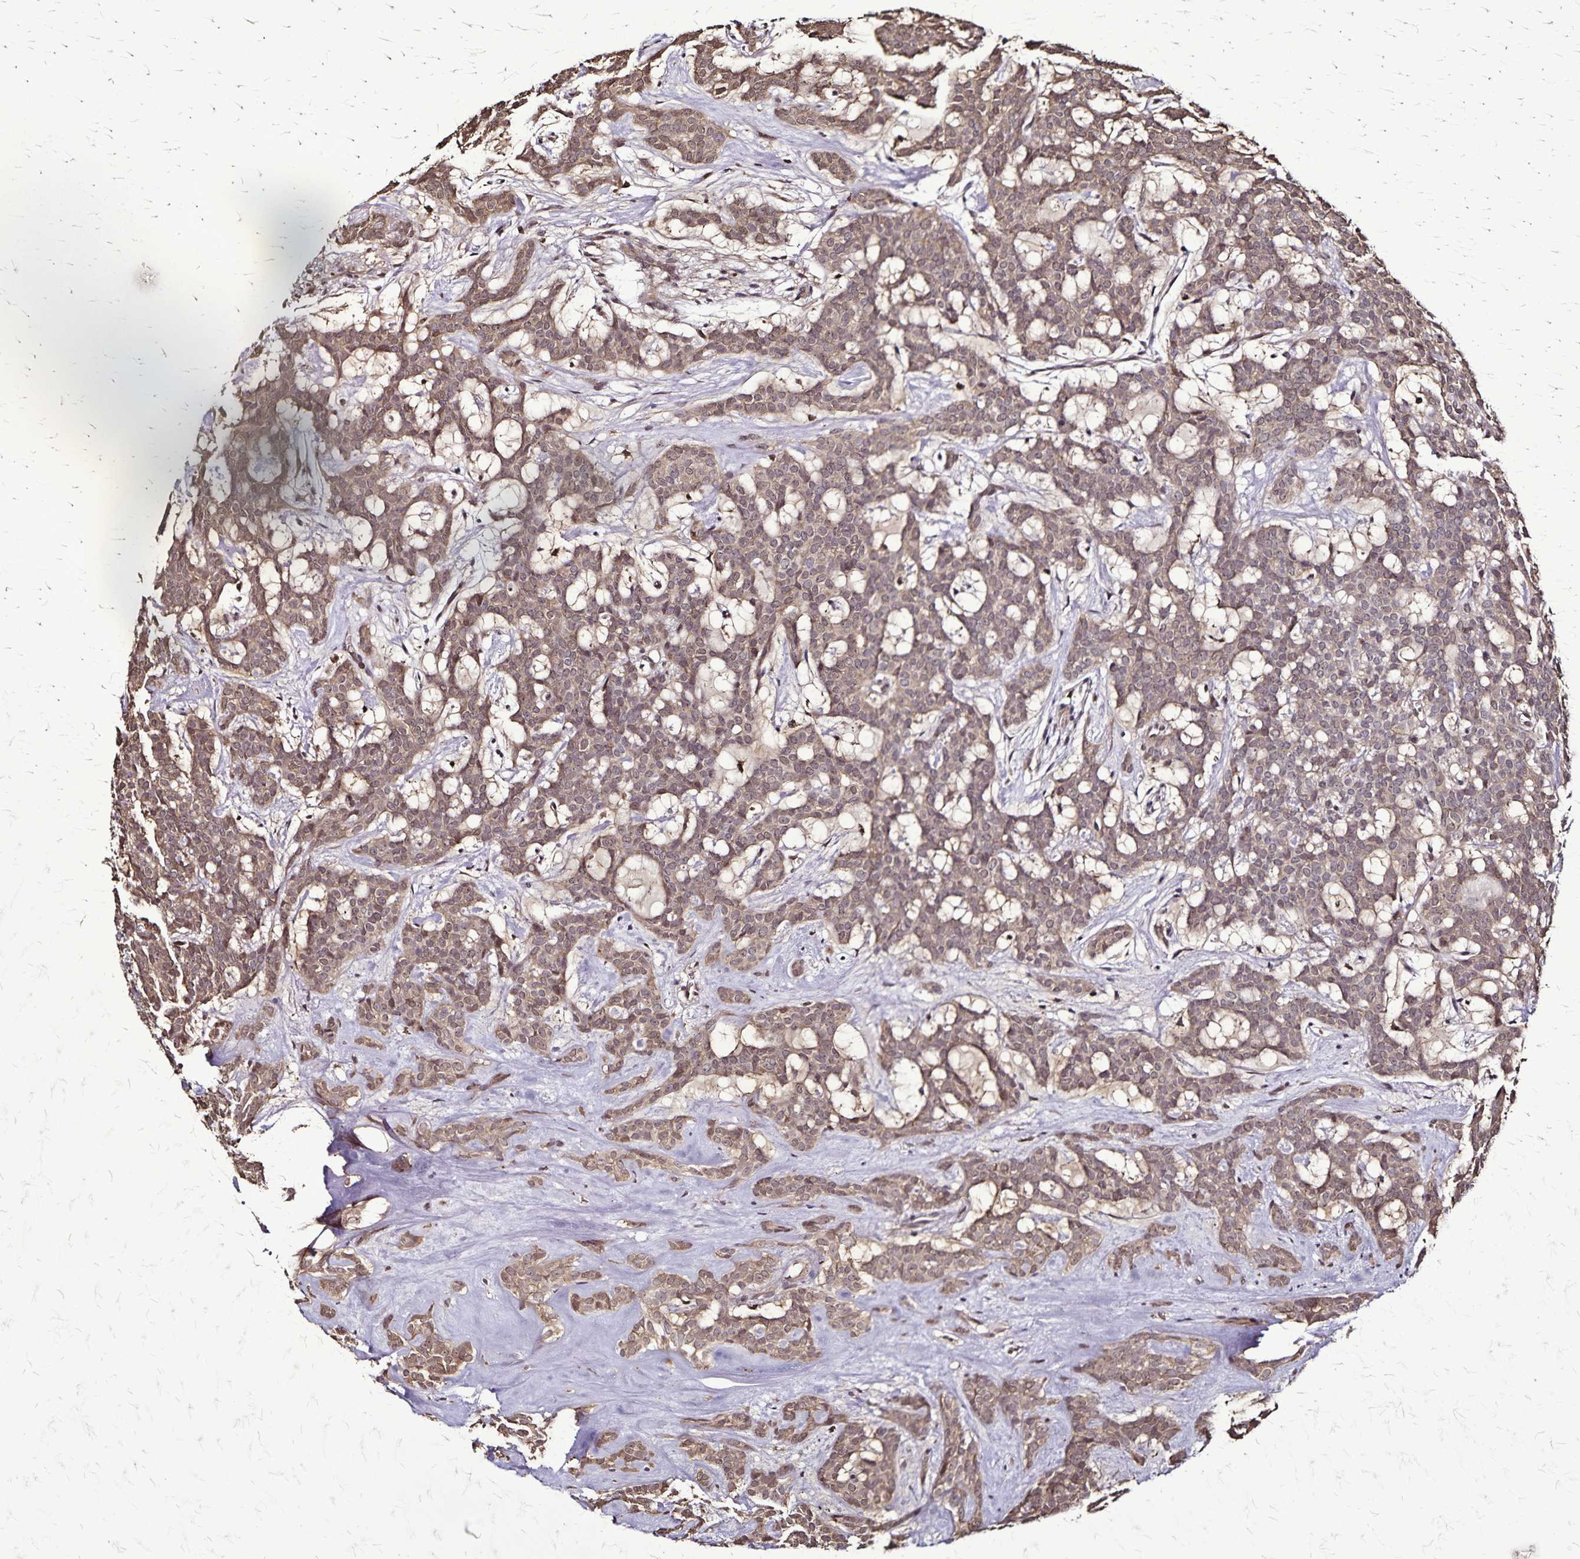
{"staining": {"intensity": "weak", "quantity": ">75%", "location": "cytoplasmic/membranous,nuclear"}, "tissue": "head and neck cancer", "cell_type": "Tumor cells", "image_type": "cancer", "snomed": [{"axis": "morphology", "description": "Adenocarcinoma, NOS"}, {"axis": "topography", "description": "Head-Neck"}], "caption": "Head and neck adenocarcinoma stained for a protein (brown) reveals weak cytoplasmic/membranous and nuclear positive expression in about >75% of tumor cells.", "gene": "CHMP1B", "patient": {"sex": "female", "age": 57}}